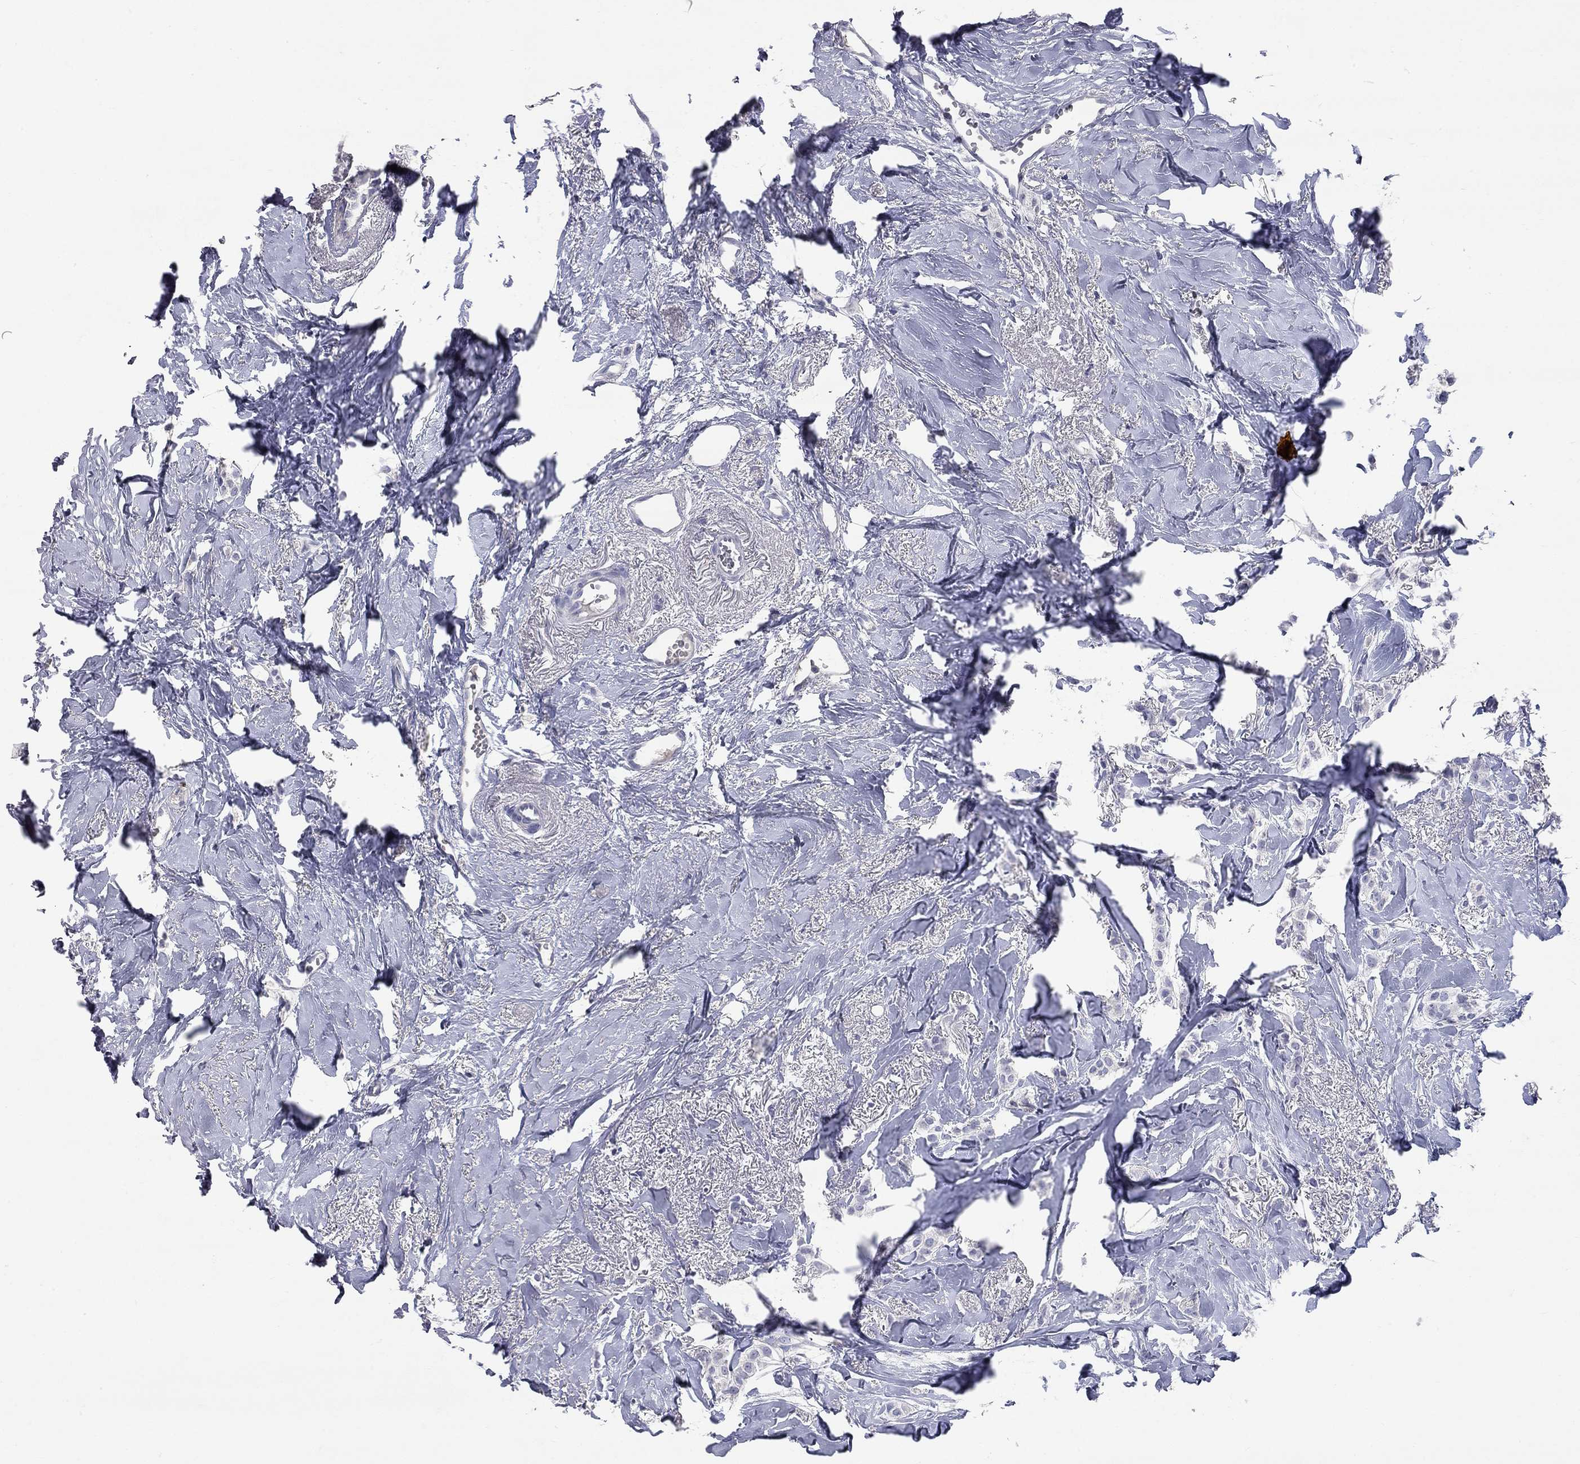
{"staining": {"intensity": "negative", "quantity": "none", "location": "none"}, "tissue": "breast cancer", "cell_type": "Tumor cells", "image_type": "cancer", "snomed": [{"axis": "morphology", "description": "Duct carcinoma"}, {"axis": "topography", "description": "Breast"}], "caption": "This is a micrograph of IHC staining of breast intraductal carcinoma, which shows no expression in tumor cells.", "gene": "SYT12", "patient": {"sex": "female", "age": 85}}